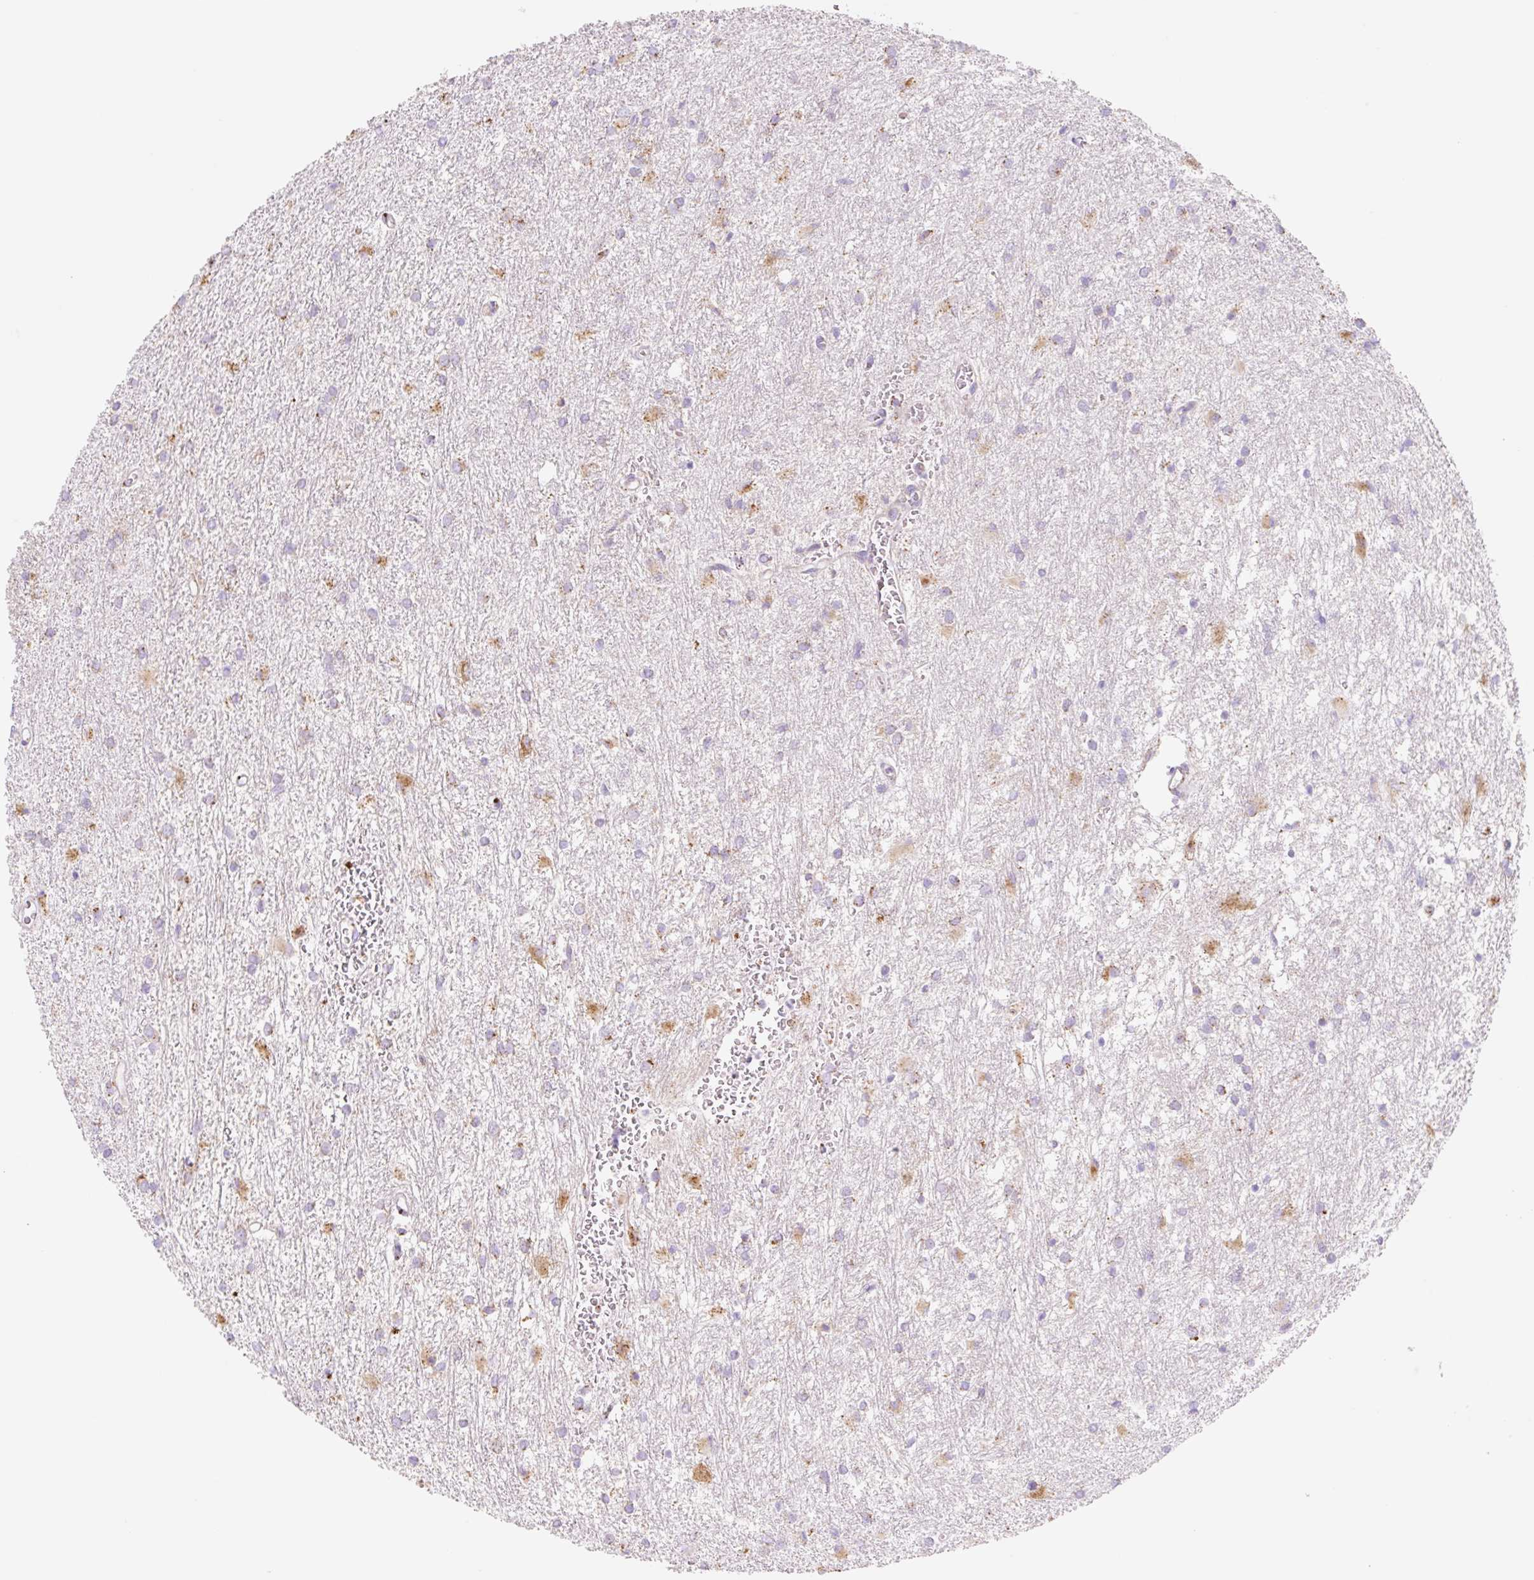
{"staining": {"intensity": "moderate", "quantity": "<25%", "location": "cytoplasmic/membranous"}, "tissue": "glioma", "cell_type": "Tumor cells", "image_type": "cancer", "snomed": [{"axis": "morphology", "description": "Glioma, malignant, High grade"}, {"axis": "topography", "description": "Brain"}], "caption": "DAB (3,3'-diaminobenzidine) immunohistochemical staining of human glioma shows moderate cytoplasmic/membranous protein expression in about <25% of tumor cells.", "gene": "CLEC3A", "patient": {"sex": "female", "age": 50}}